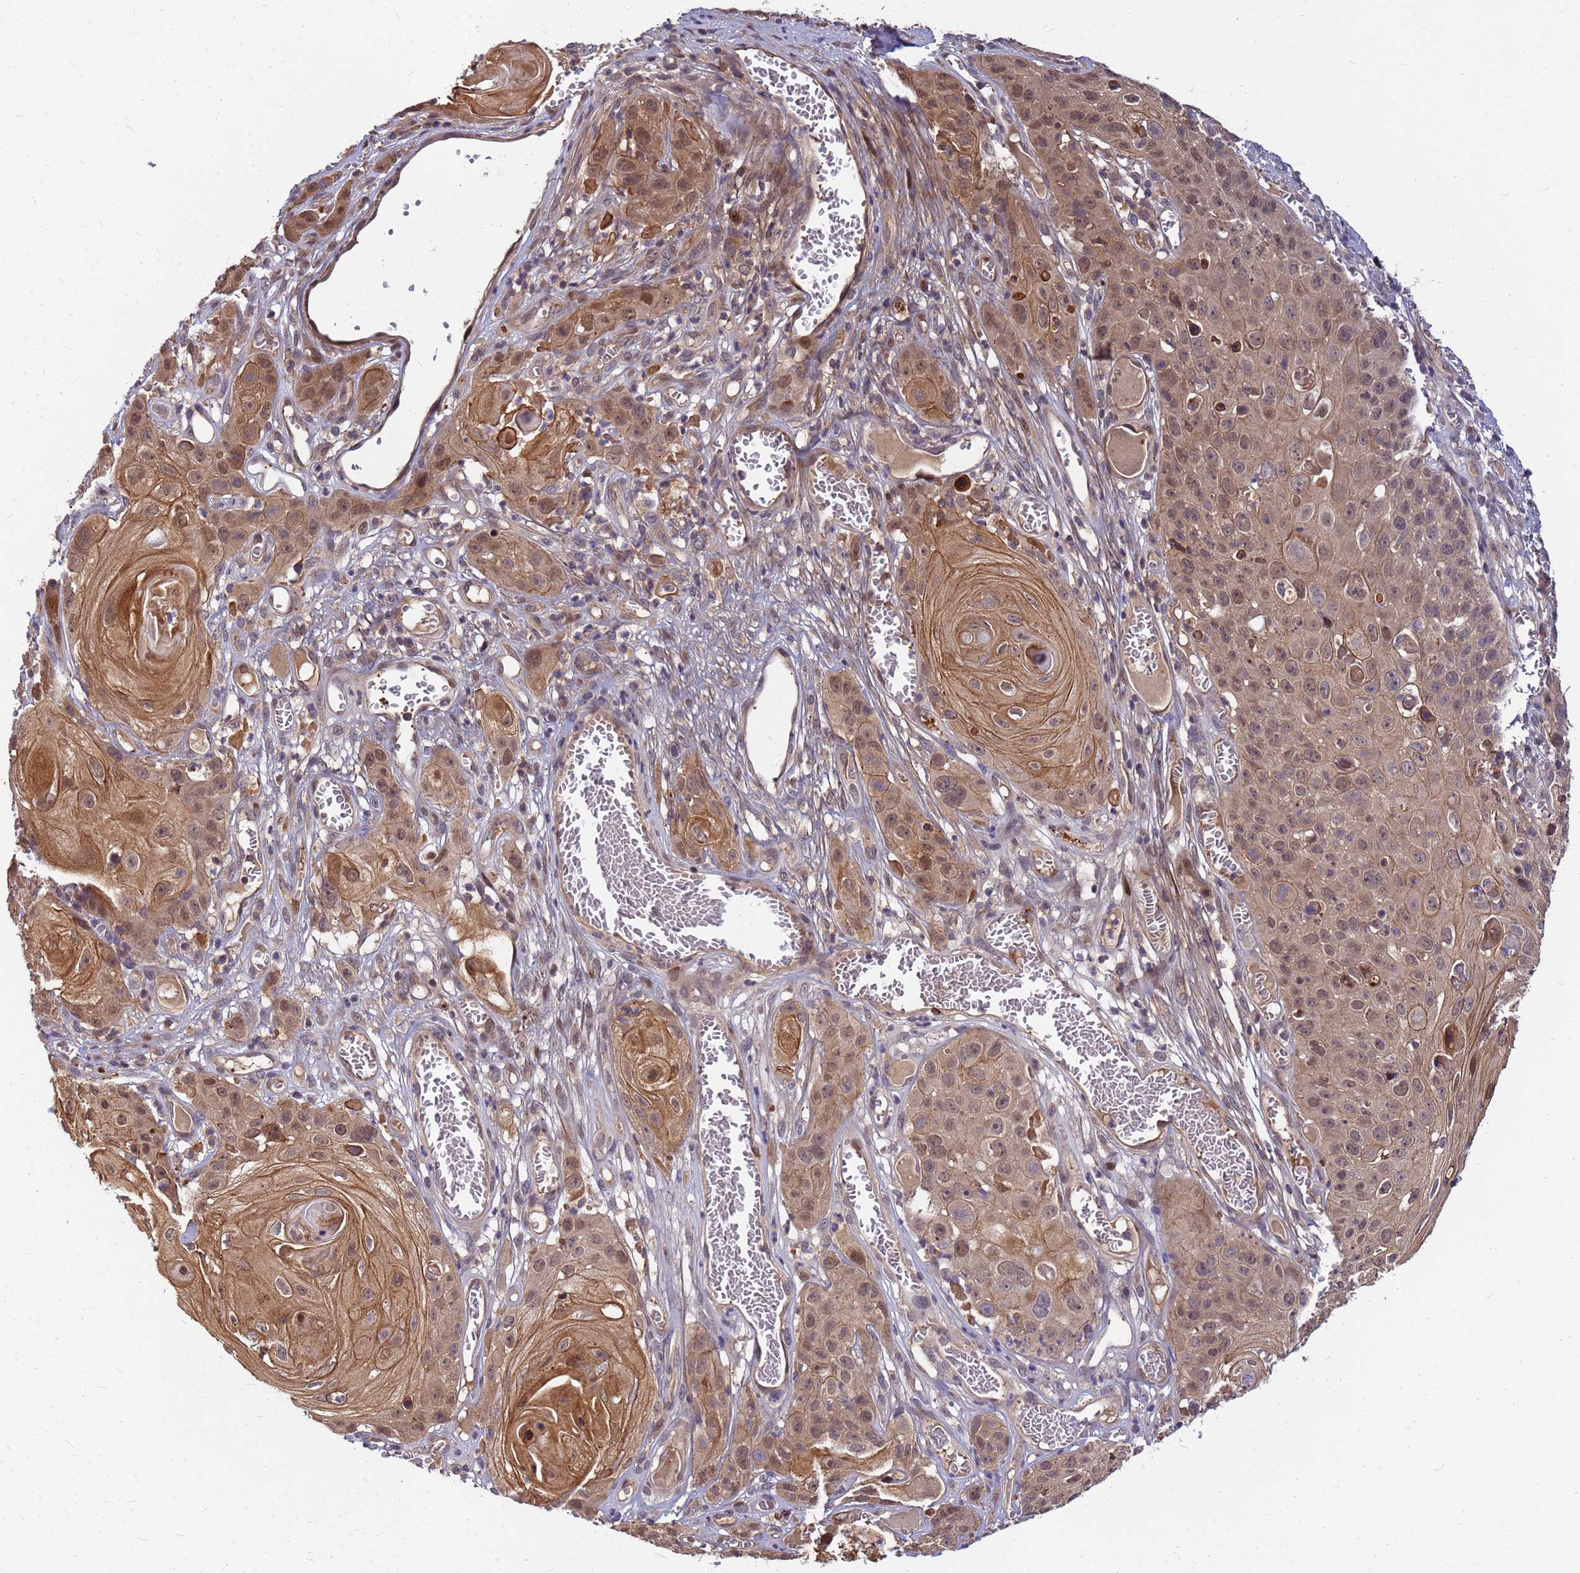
{"staining": {"intensity": "moderate", "quantity": ">75%", "location": "cytoplasmic/membranous,nuclear"}, "tissue": "skin cancer", "cell_type": "Tumor cells", "image_type": "cancer", "snomed": [{"axis": "morphology", "description": "Squamous cell carcinoma, NOS"}, {"axis": "topography", "description": "Skin"}], "caption": "This is an image of IHC staining of skin cancer (squamous cell carcinoma), which shows moderate expression in the cytoplasmic/membranous and nuclear of tumor cells.", "gene": "DUS4L", "patient": {"sex": "male", "age": 55}}